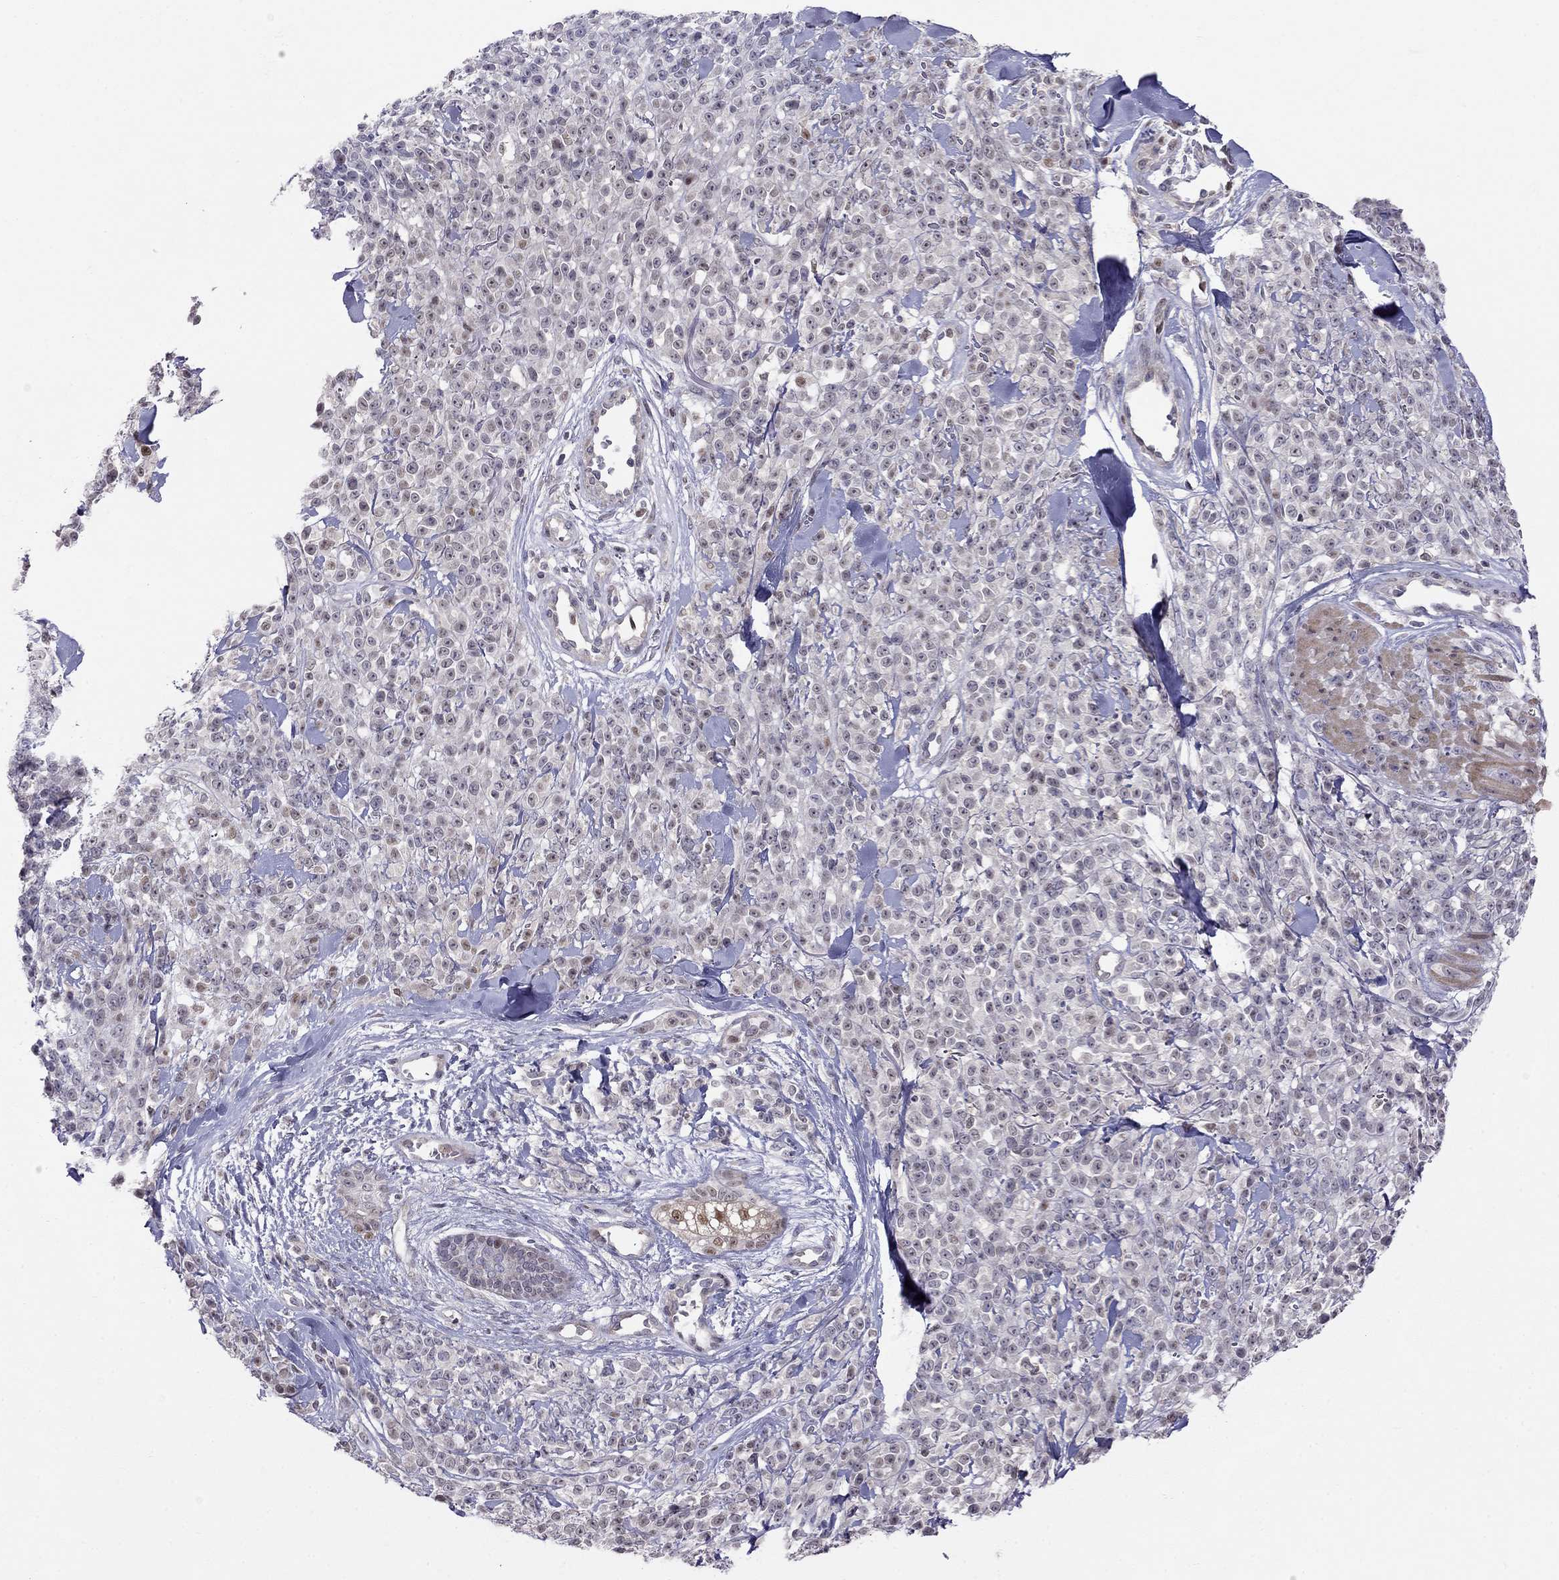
{"staining": {"intensity": "negative", "quantity": "none", "location": "none"}, "tissue": "melanoma", "cell_type": "Tumor cells", "image_type": "cancer", "snomed": [{"axis": "morphology", "description": "Malignant melanoma, NOS"}, {"axis": "topography", "description": "Skin"}, {"axis": "topography", "description": "Skin of trunk"}], "caption": "Photomicrograph shows no protein expression in tumor cells of melanoma tissue.", "gene": "LRRC39", "patient": {"sex": "male", "age": 74}}